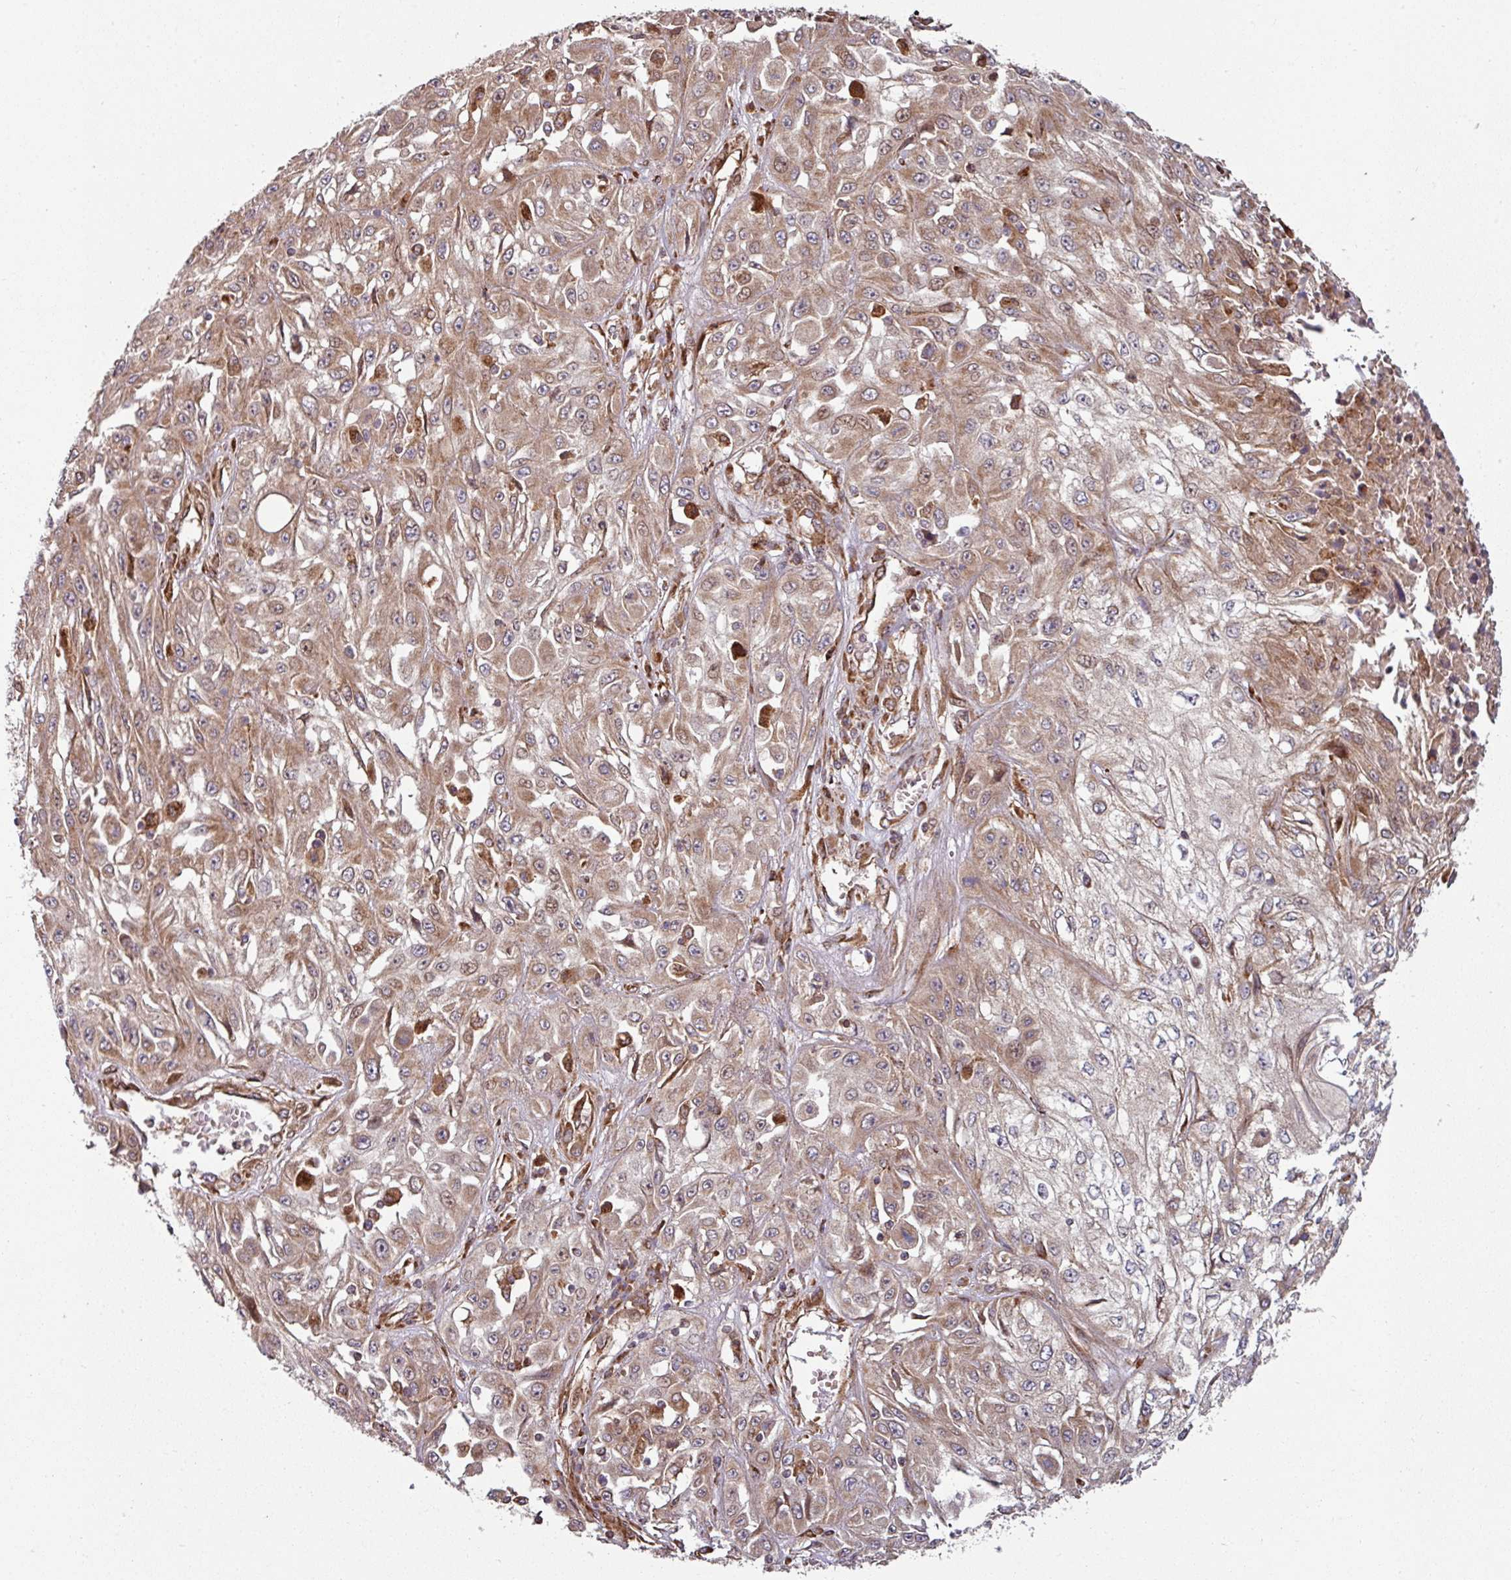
{"staining": {"intensity": "moderate", "quantity": ">75%", "location": "cytoplasmic/membranous"}, "tissue": "skin cancer", "cell_type": "Tumor cells", "image_type": "cancer", "snomed": [{"axis": "morphology", "description": "Squamous cell carcinoma, NOS"}, {"axis": "morphology", "description": "Squamous cell carcinoma, metastatic, NOS"}, {"axis": "topography", "description": "Skin"}, {"axis": "topography", "description": "Lymph node"}], "caption": "About >75% of tumor cells in skin metastatic squamous cell carcinoma reveal moderate cytoplasmic/membranous protein positivity as visualized by brown immunohistochemical staining.", "gene": "RAB5A", "patient": {"sex": "male", "age": 75}}